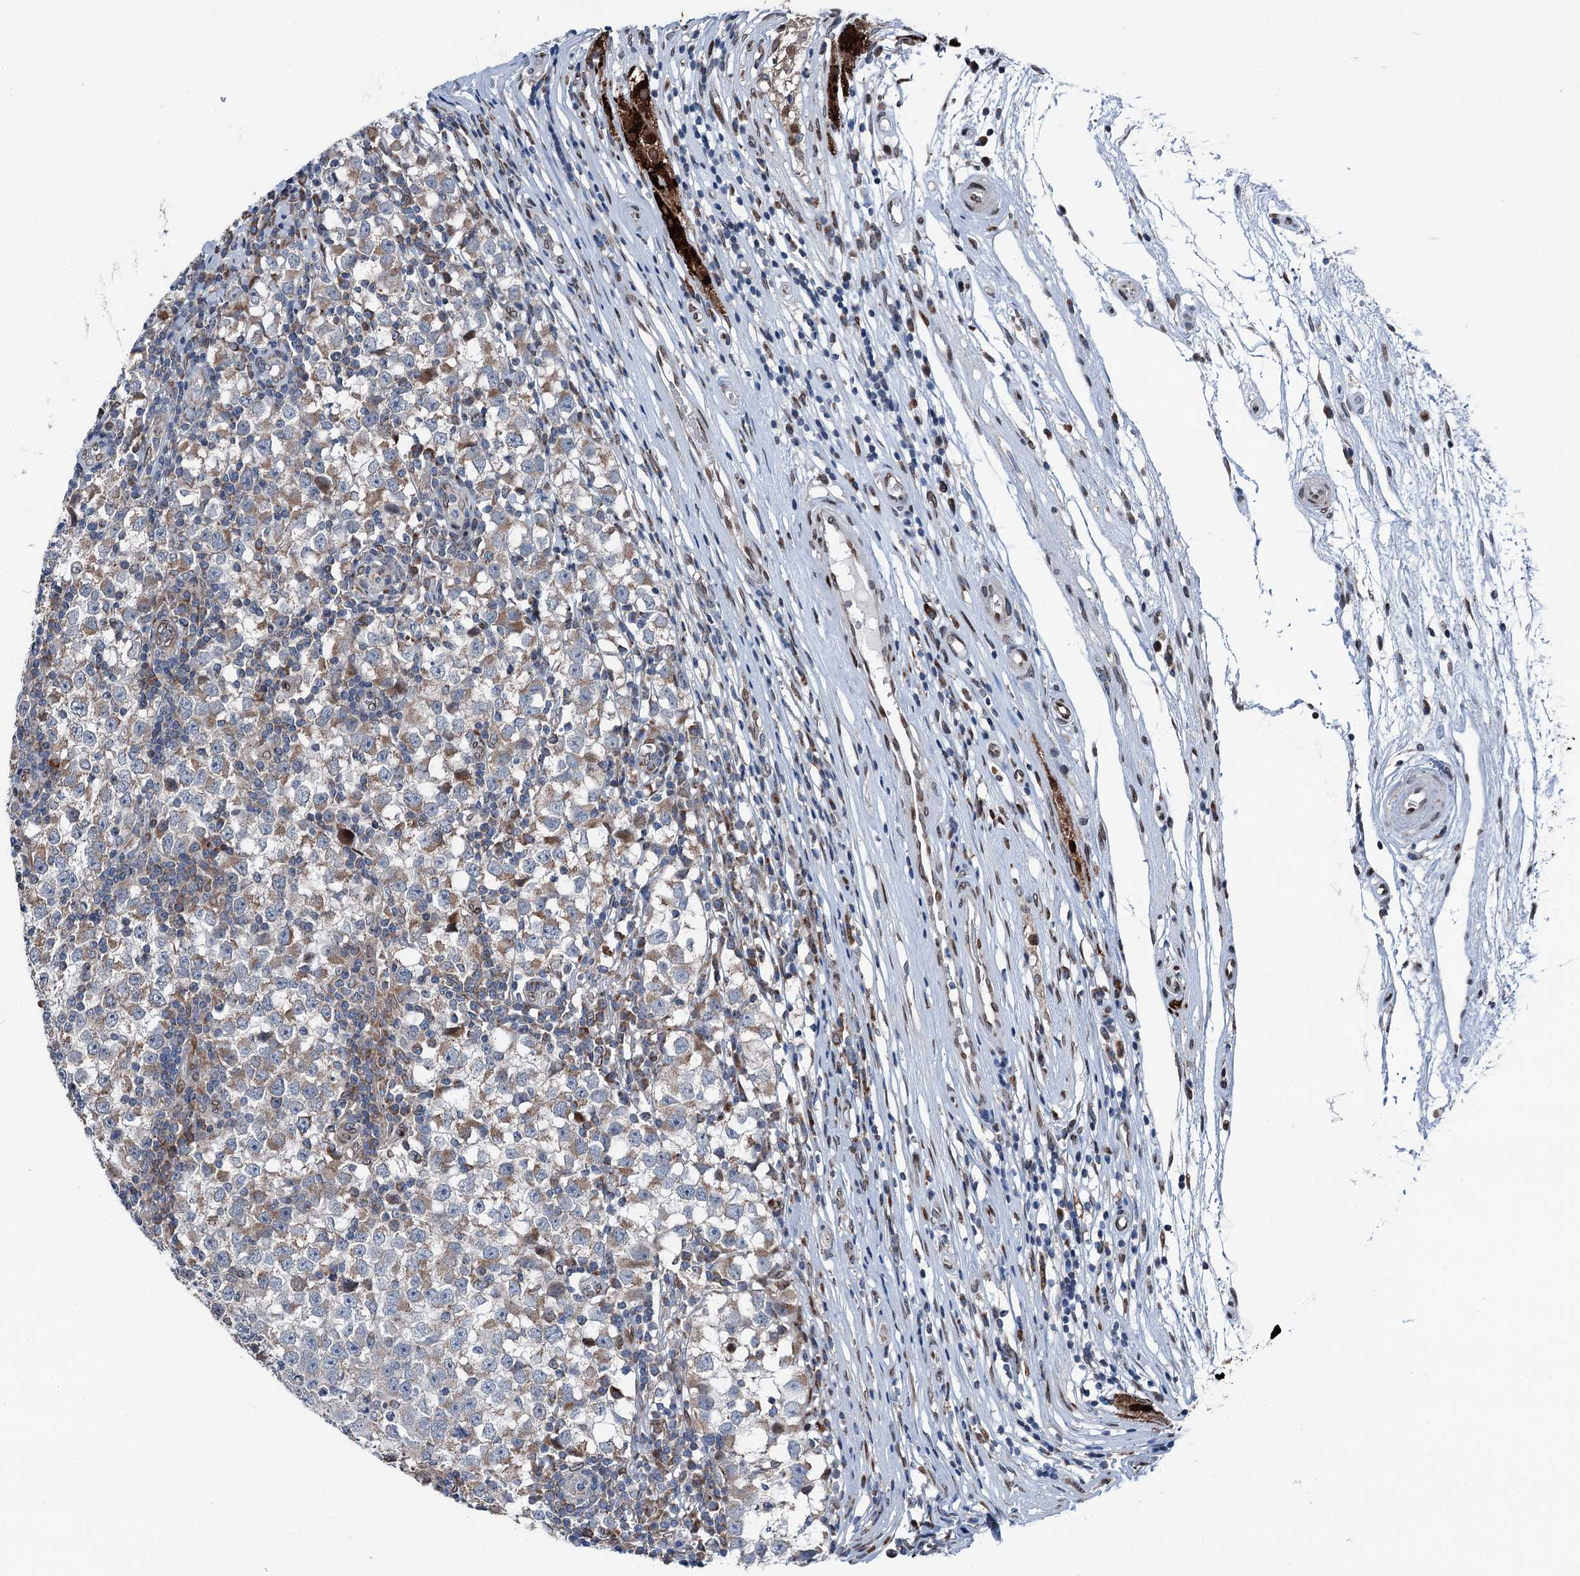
{"staining": {"intensity": "weak", "quantity": "25%-75%", "location": "cytoplasmic/membranous"}, "tissue": "testis cancer", "cell_type": "Tumor cells", "image_type": "cancer", "snomed": [{"axis": "morphology", "description": "Seminoma, NOS"}, {"axis": "topography", "description": "Testis"}], "caption": "Seminoma (testis) stained for a protein displays weak cytoplasmic/membranous positivity in tumor cells.", "gene": "MRPL14", "patient": {"sex": "male", "age": 65}}